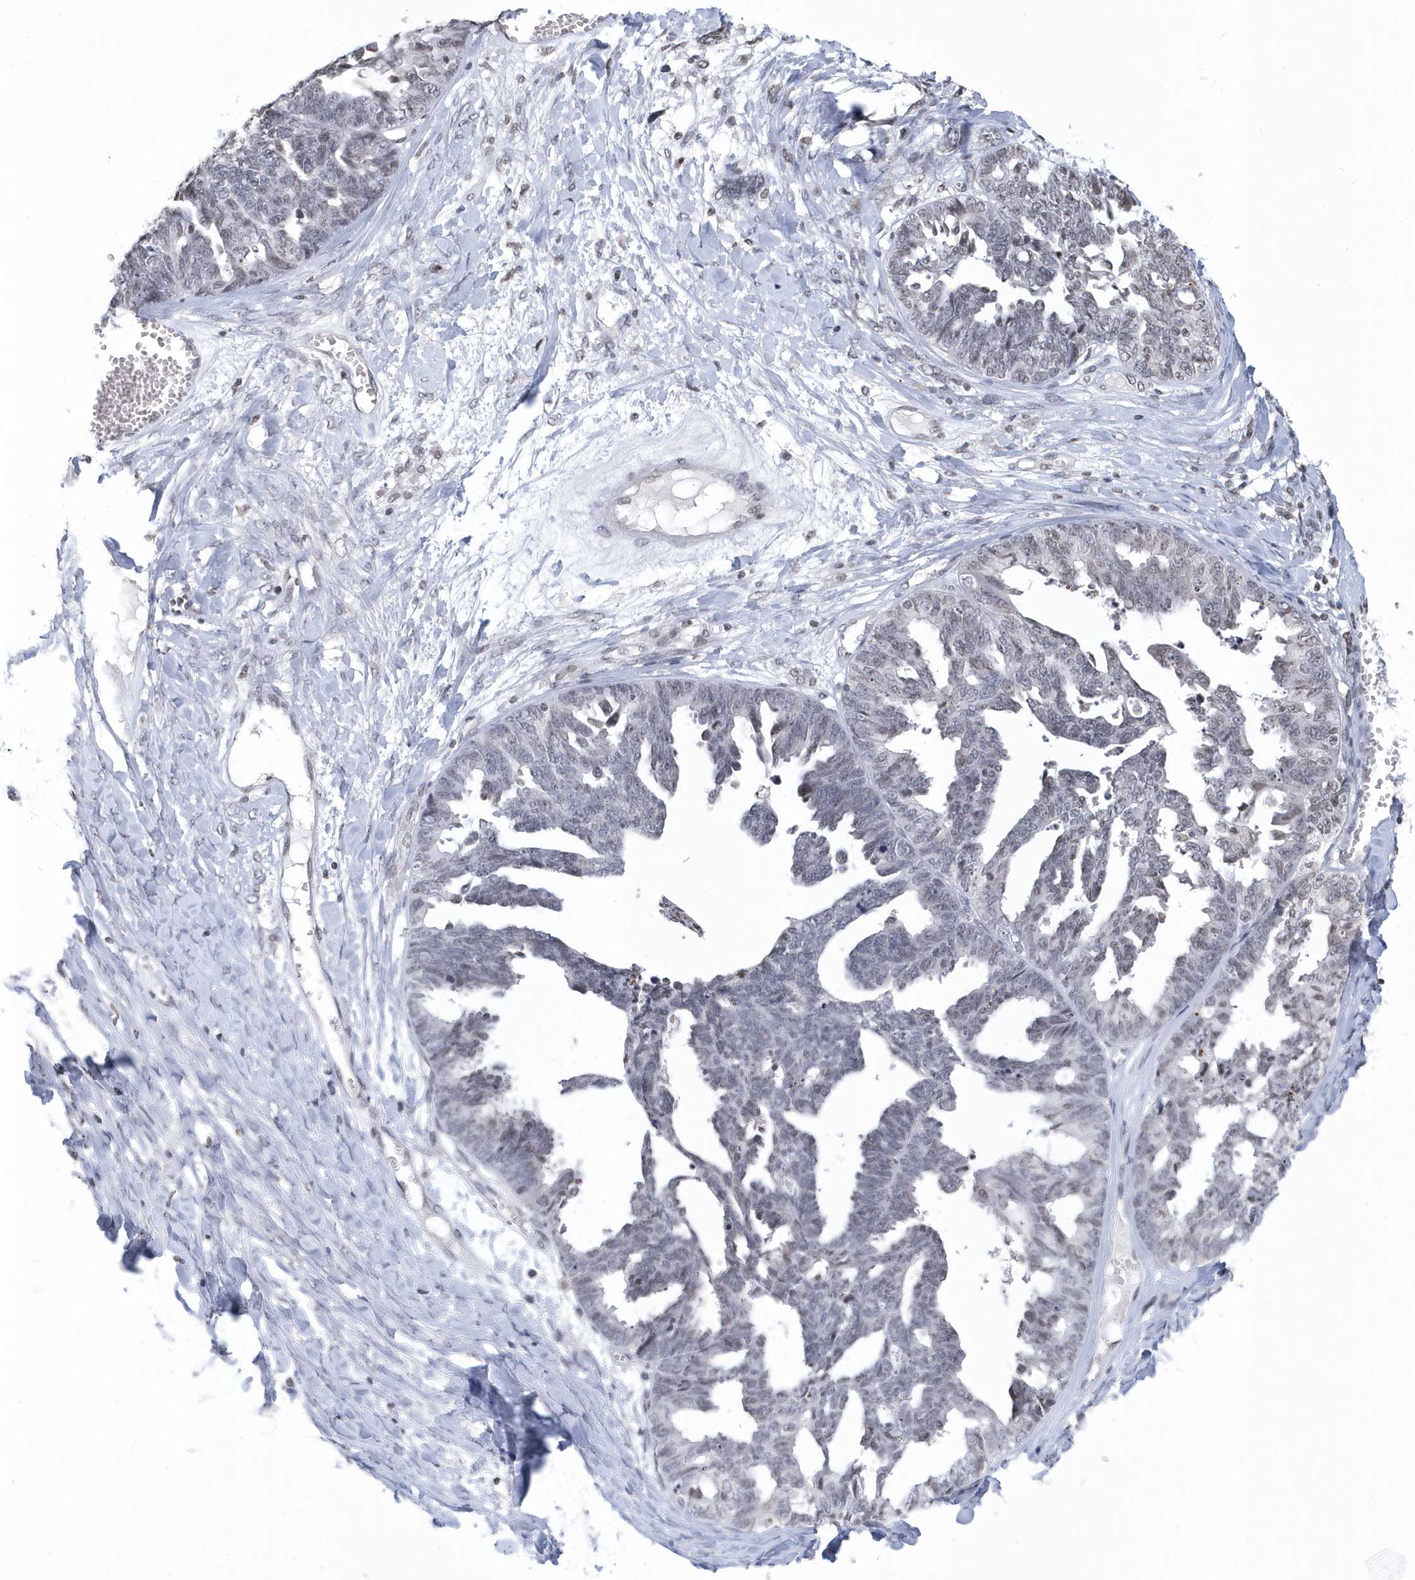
{"staining": {"intensity": "negative", "quantity": "none", "location": "none"}, "tissue": "ovarian cancer", "cell_type": "Tumor cells", "image_type": "cancer", "snomed": [{"axis": "morphology", "description": "Cystadenocarcinoma, serous, NOS"}, {"axis": "topography", "description": "Ovary"}], "caption": "Immunohistochemistry (IHC) of ovarian cancer (serous cystadenocarcinoma) demonstrates no staining in tumor cells. Brightfield microscopy of immunohistochemistry stained with DAB (3,3'-diaminobenzidine) (brown) and hematoxylin (blue), captured at high magnification.", "gene": "VWA5B2", "patient": {"sex": "female", "age": 79}}